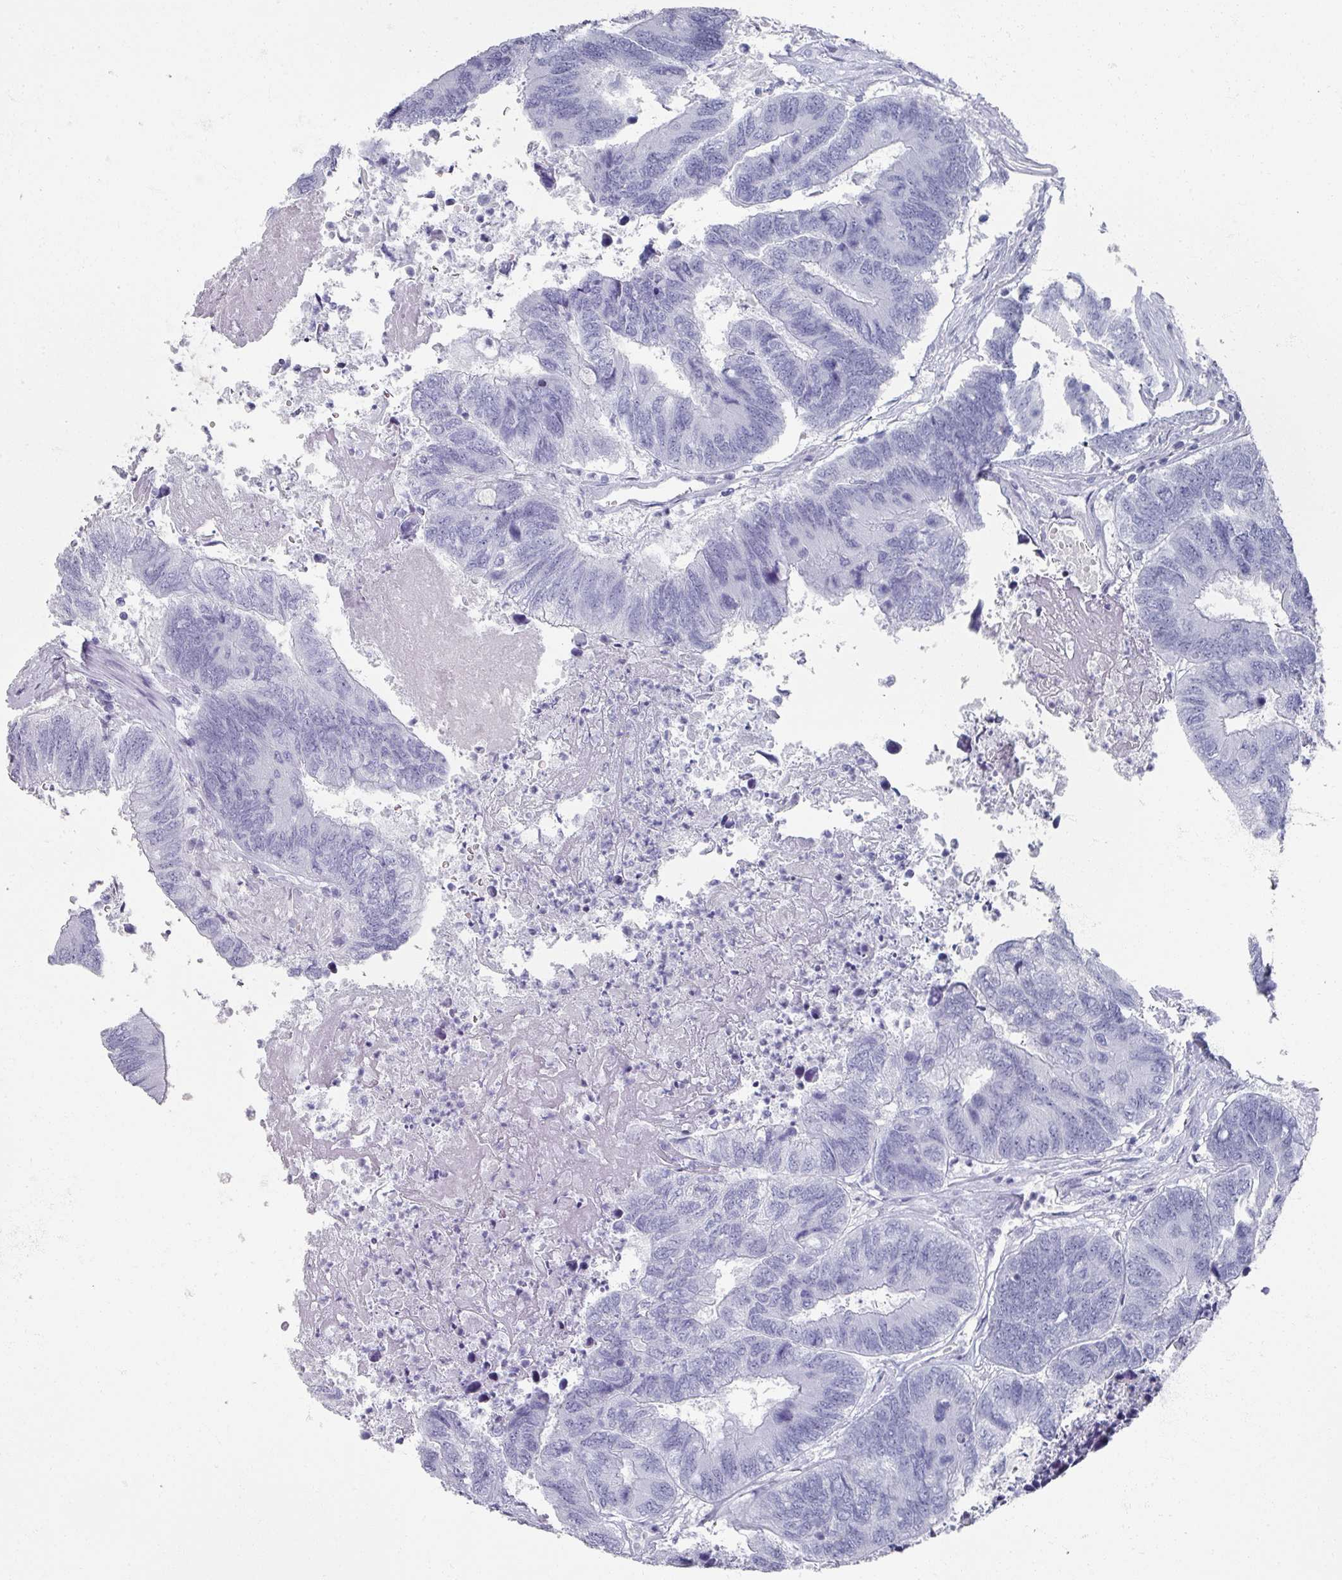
{"staining": {"intensity": "negative", "quantity": "none", "location": "none"}, "tissue": "colorectal cancer", "cell_type": "Tumor cells", "image_type": "cancer", "snomed": [{"axis": "morphology", "description": "Adenocarcinoma, NOS"}, {"axis": "topography", "description": "Colon"}], "caption": "Tumor cells are negative for brown protein staining in colorectal cancer (adenocarcinoma).", "gene": "OMG", "patient": {"sex": "female", "age": 67}}